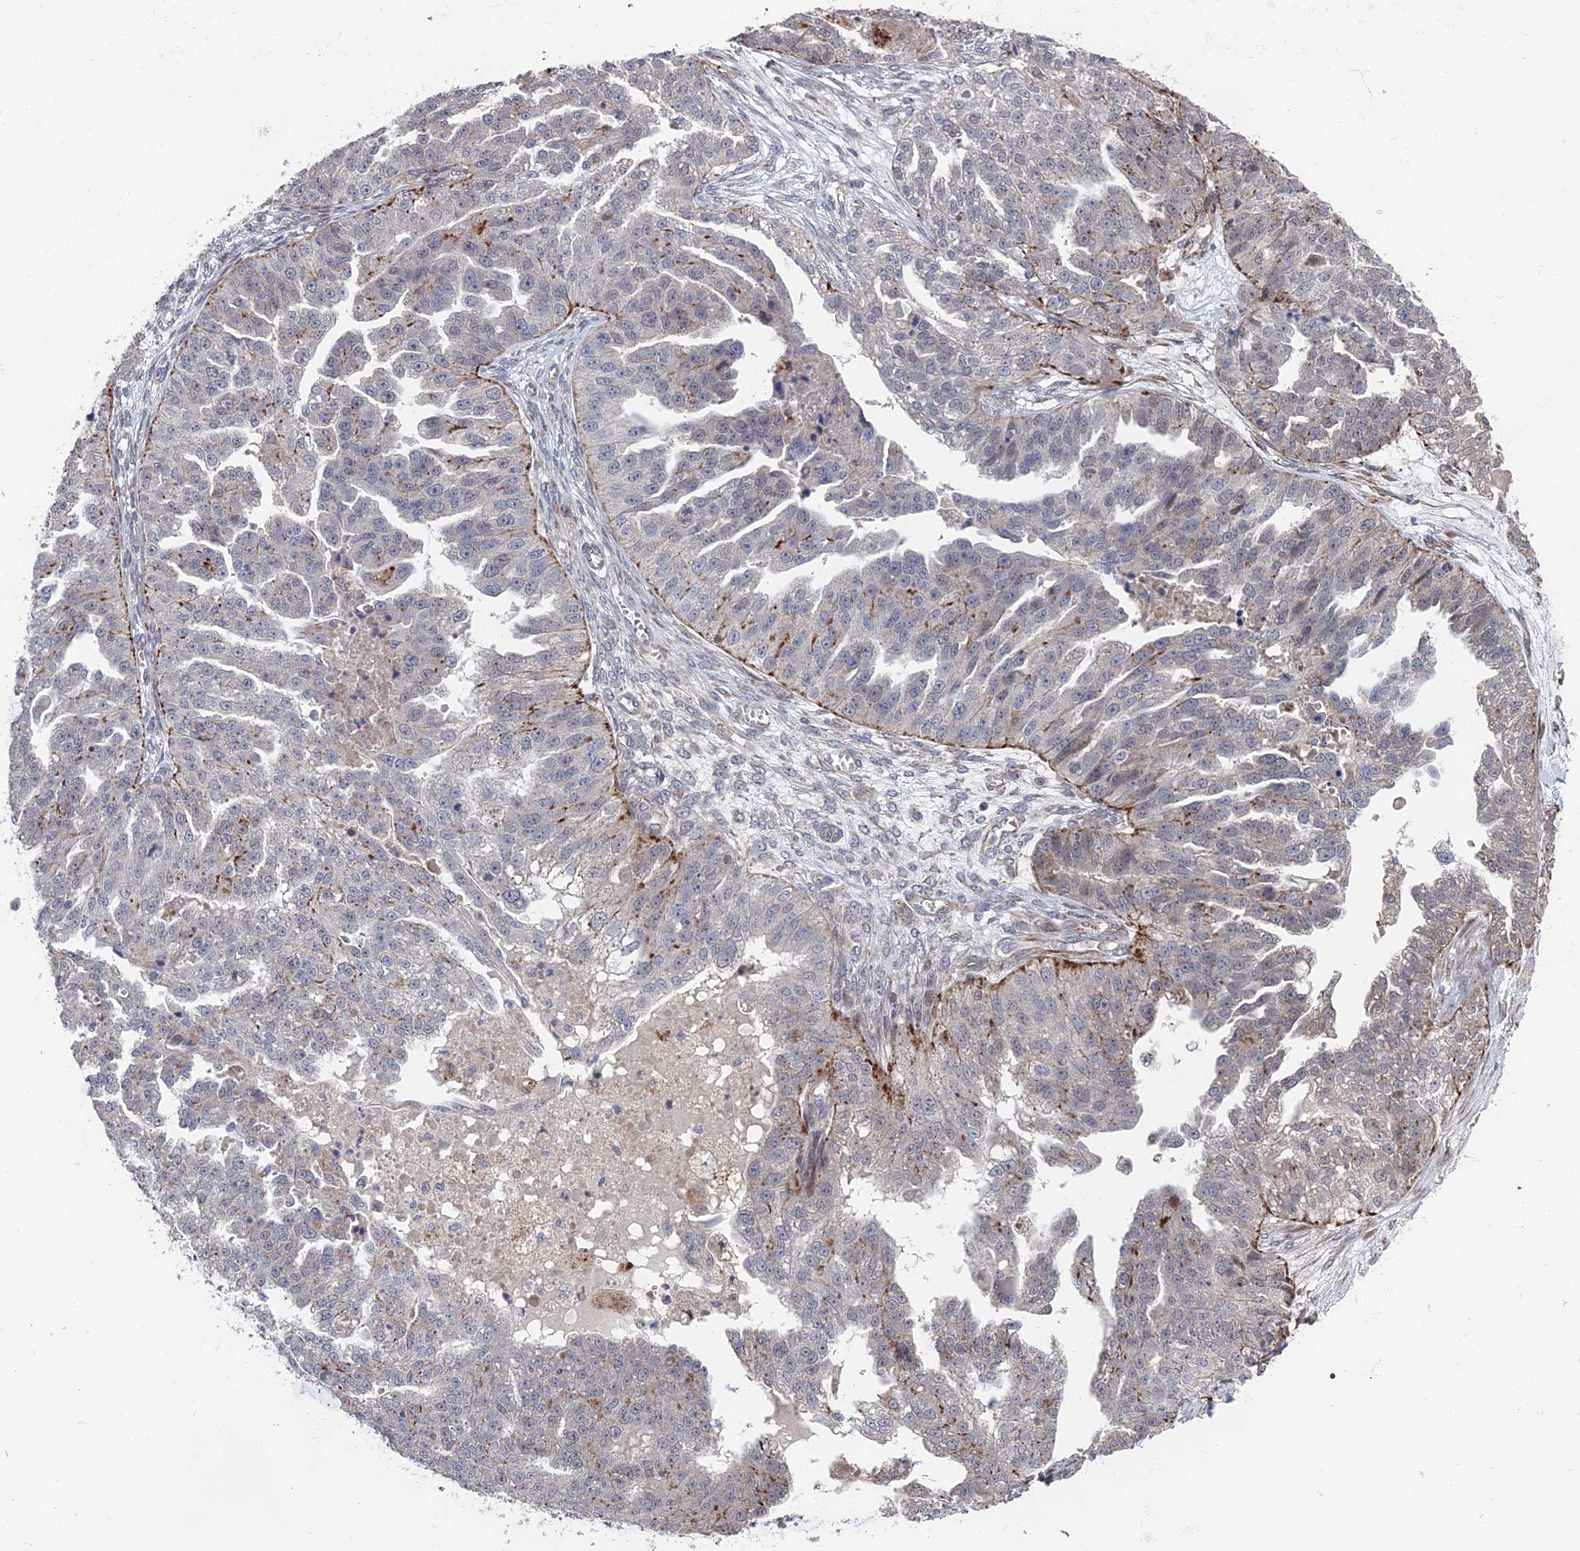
{"staining": {"intensity": "moderate", "quantity": "<25%", "location": "cytoplasmic/membranous"}, "tissue": "ovarian cancer", "cell_type": "Tumor cells", "image_type": "cancer", "snomed": [{"axis": "morphology", "description": "Cystadenocarcinoma, serous, NOS"}, {"axis": "topography", "description": "Ovary"}], "caption": "This is a histology image of immunohistochemistry (IHC) staining of ovarian cancer, which shows moderate expression in the cytoplasmic/membranous of tumor cells.", "gene": "GTF2IRD1", "patient": {"sex": "female", "age": 58}}